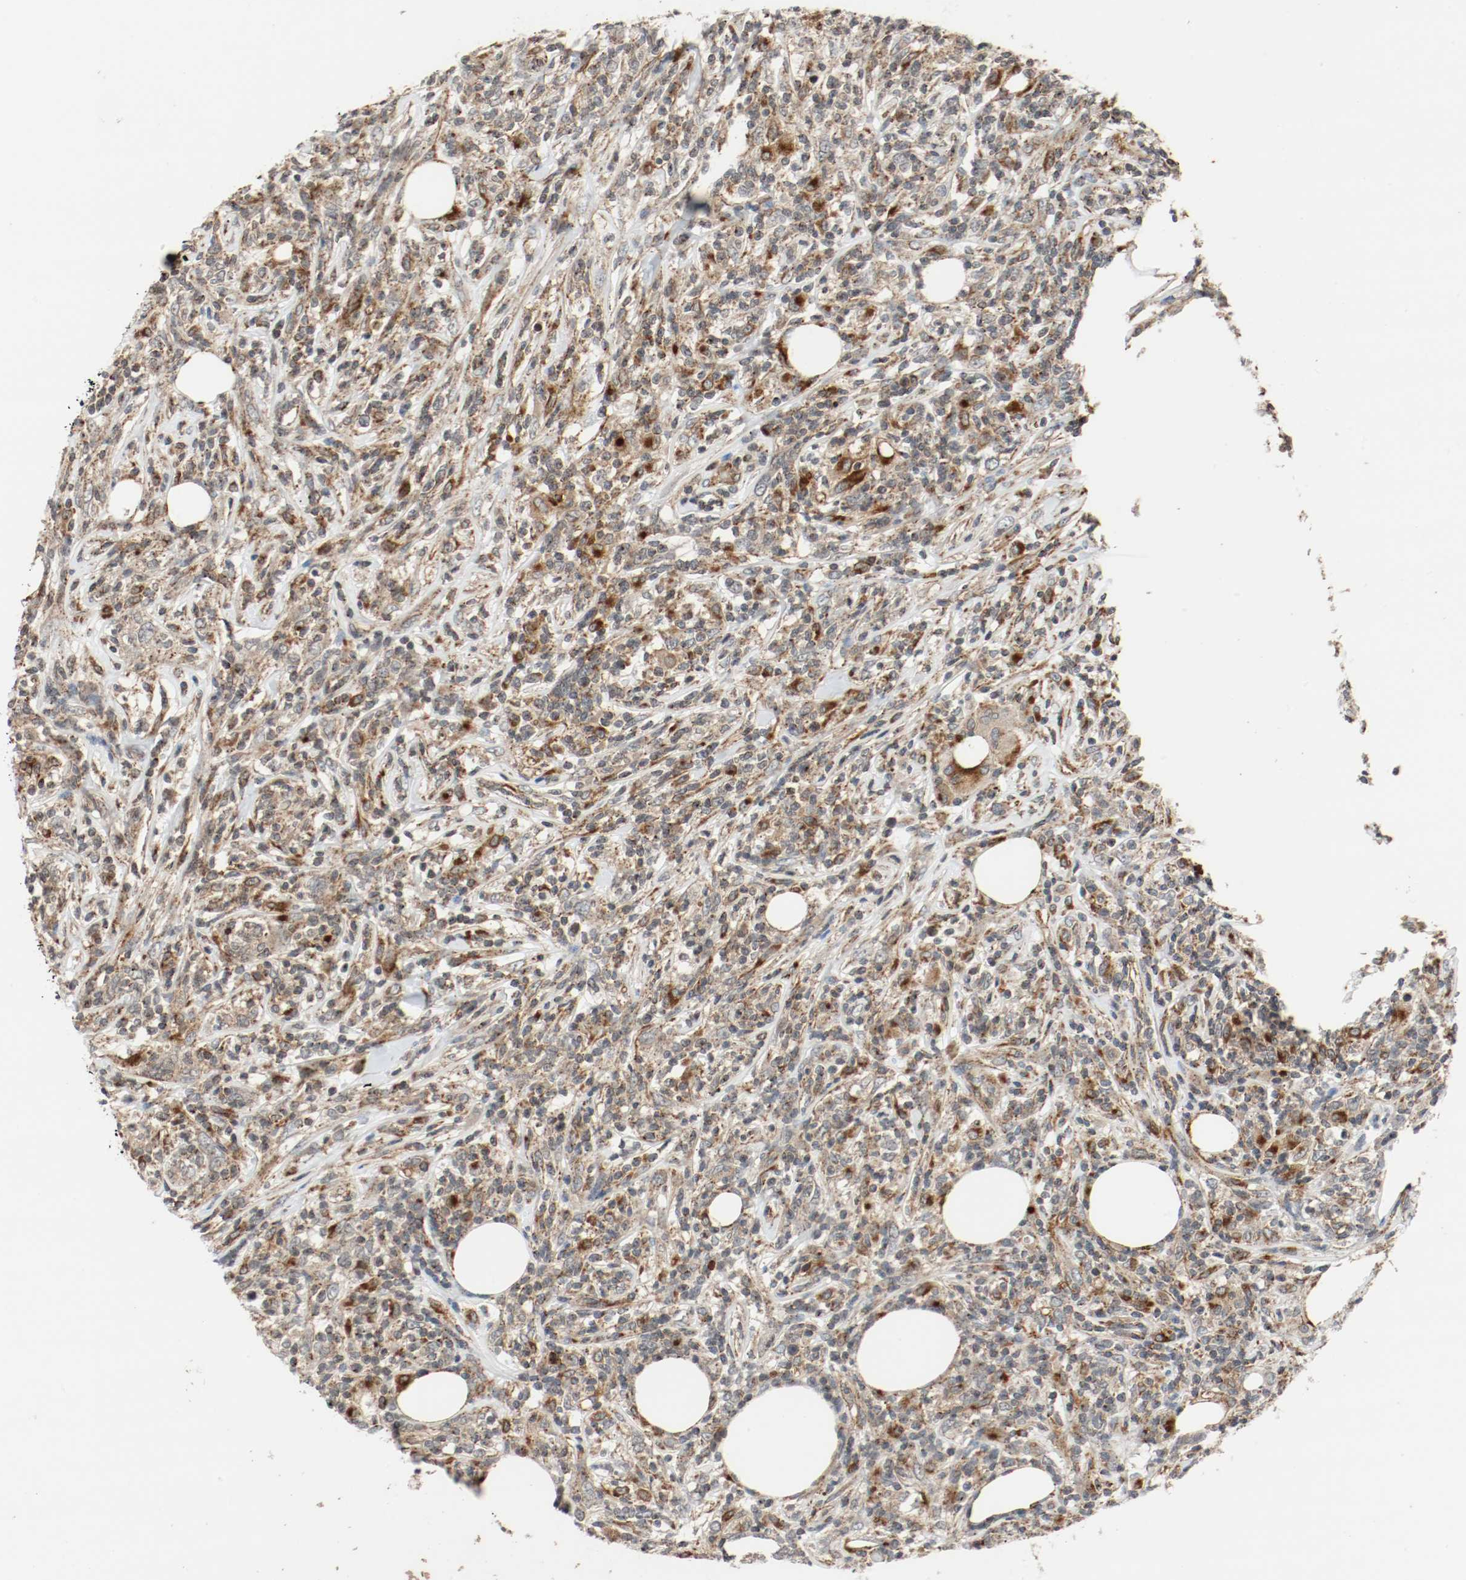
{"staining": {"intensity": "moderate", "quantity": ">75%", "location": "cytoplasmic/membranous"}, "tissue": "lymphoma", "cell_type": "Tumor cells", "image_type": "cancer", "snomed": [{"axis": "morphology", "description": "Malignant lymphoma, non-Hodgkin's type, High grade"}, {"axis": "topography", "description": "Lymph node"}], "caption": "The histopathology image shows a brown stain indicating the presence of a protein in the cytoplasmic/membranous of tumor cells in lymphoma.", "gene": "LAMP2", "patient": {"sex": "female", "age": 84}}